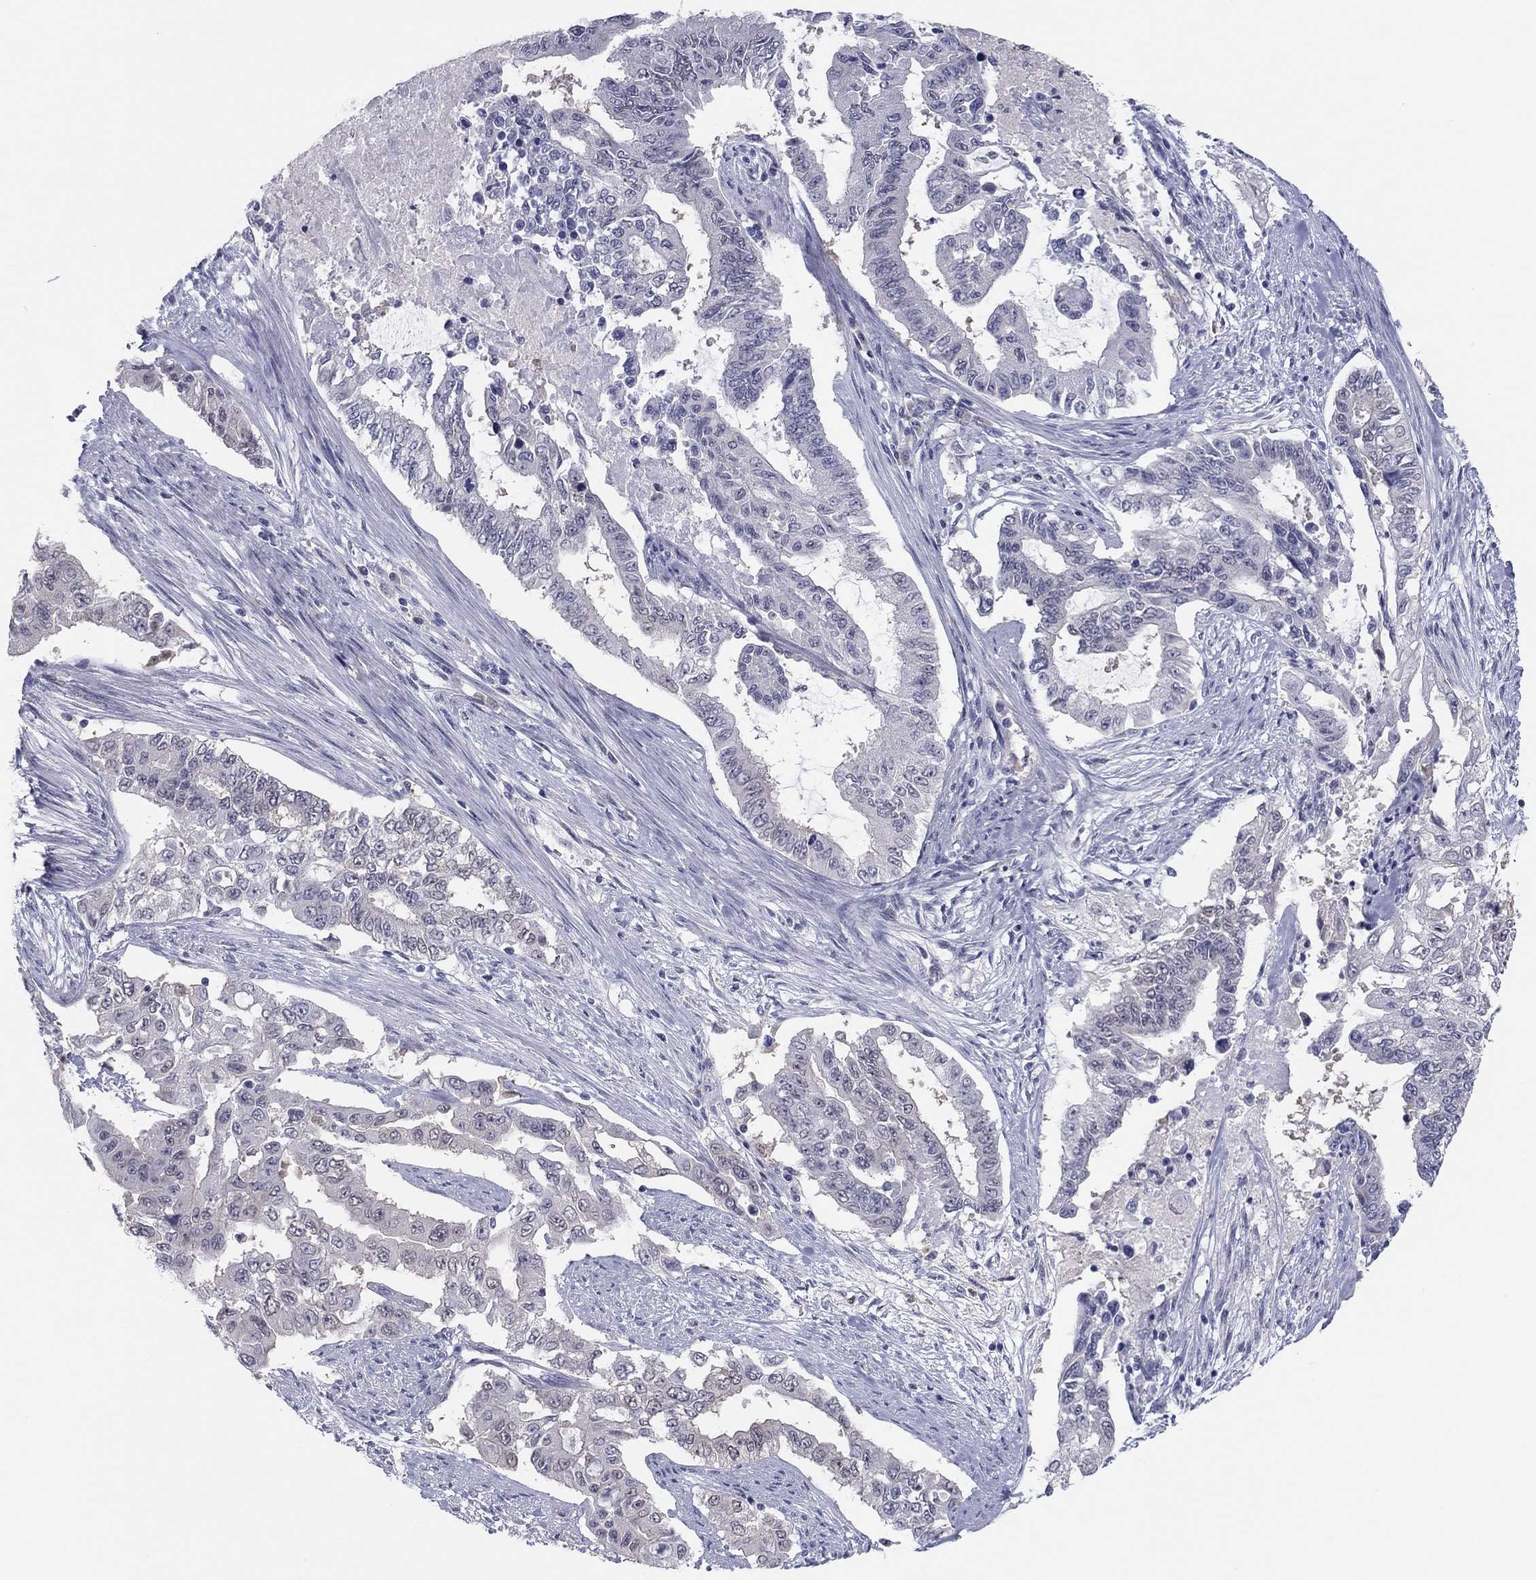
{"staining": {"intensity": "negative", "quantity": "none", "location": "none"}, "tissue": "endometrial cancer", "cell_type": "Tumor cells", "image_type": "cancer", "snomed": [{"axis": "morphology", "description": "Adenocarcinoma, NOS"}, {"axis": "topography", "description": "Uterus"}], "caption": "This is a image of IHC staining of endometrial cancer, which shows no expression in tumor cells.", "gene": "PDXK", "patient": {"sex": "female", "age": 59}}